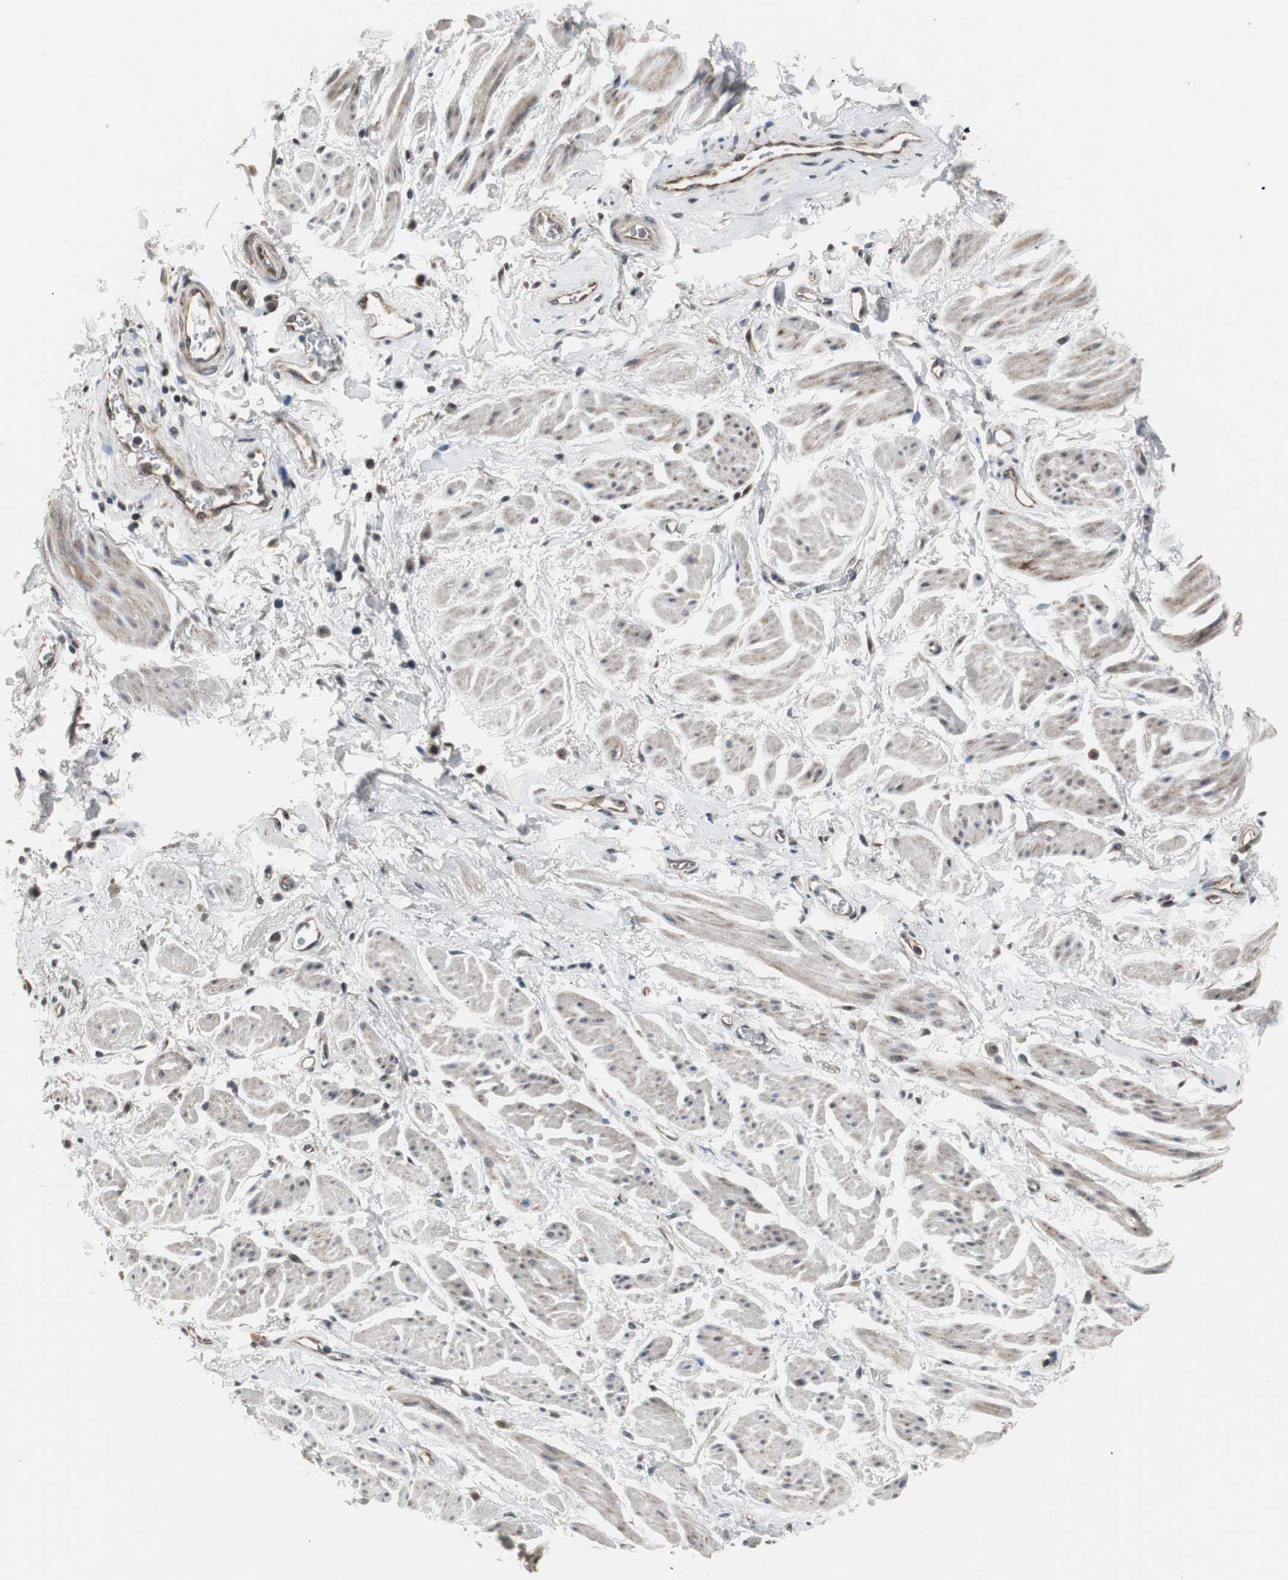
{"staining": {"intensity": "negative", "quantity": "none", "location": "none"}, "tissue": "adipose tissue", "cell_type": "Adipocytes", "image_type": "normal", "snomed": [{"axis": "morphology", "description": "Normal tissue, NOS"}, {"axis": "topography", "description": "Soft tissue"}, {"axis": "topography", "description": "Peripheral nerve tissue"}], "caption": "Immunohistochemistry (IHC) of unremarkable adipose tissue reveals no staining in adipocytes.", "gene": "MRPL40", "patient": {"sex": "female", "age": 71}}